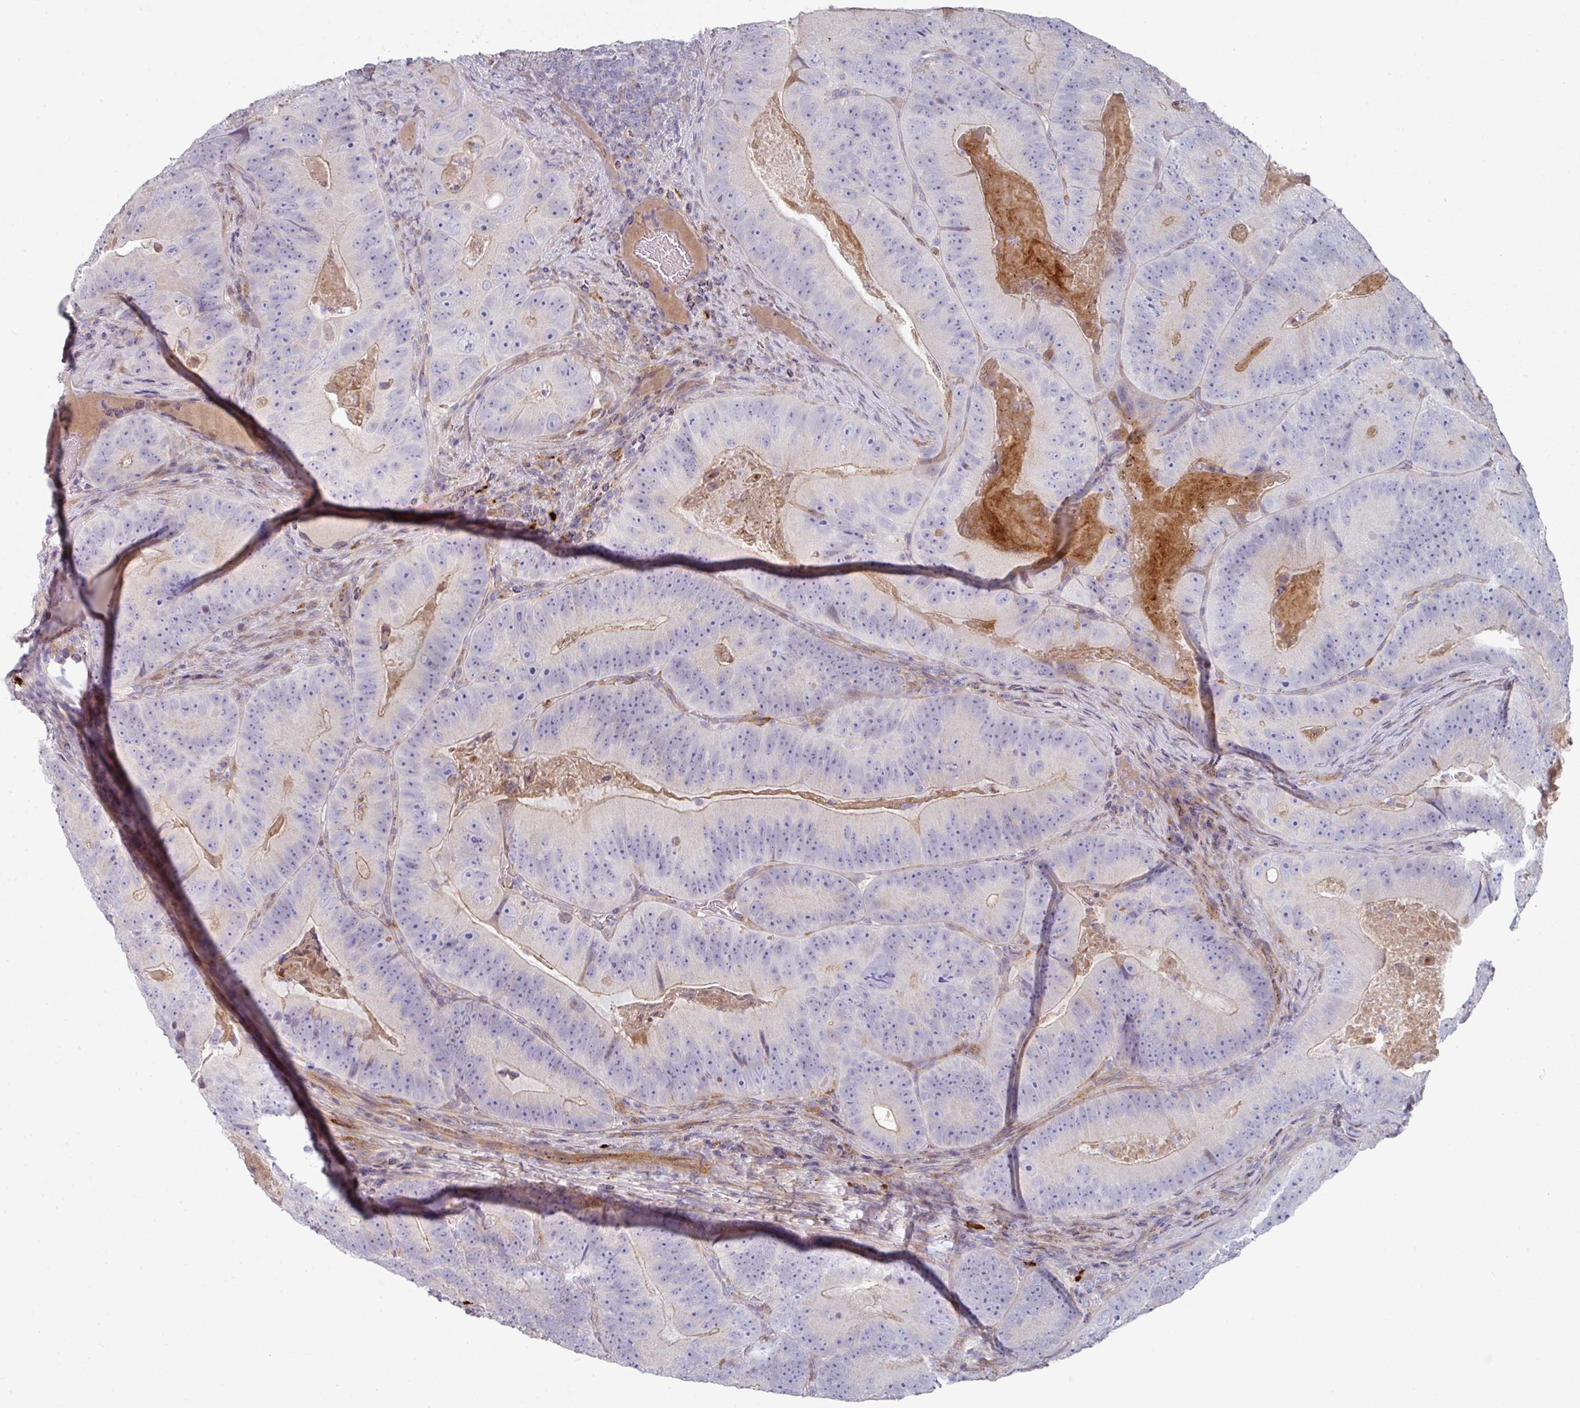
{"staining": {"intensity": "weak", "quantity": "<25%", "location": "cytoplasmic/membranous"}, "tissue": "colorectal cancer", "cell_type": "Tumor cells", "image_type": "cancer", "snomed": [{"axis": "morphology", "description": "Adenocarcinoma, NOS"}, {"axis": "topography", "description": "Colon"}], "caption": "Colorectal adenocarcinoma was stained to show a protein in brown. There is no significant positivity in tumor cells.", "gene": "WSB2", "patient": {"sex": "female", "age": 86}}